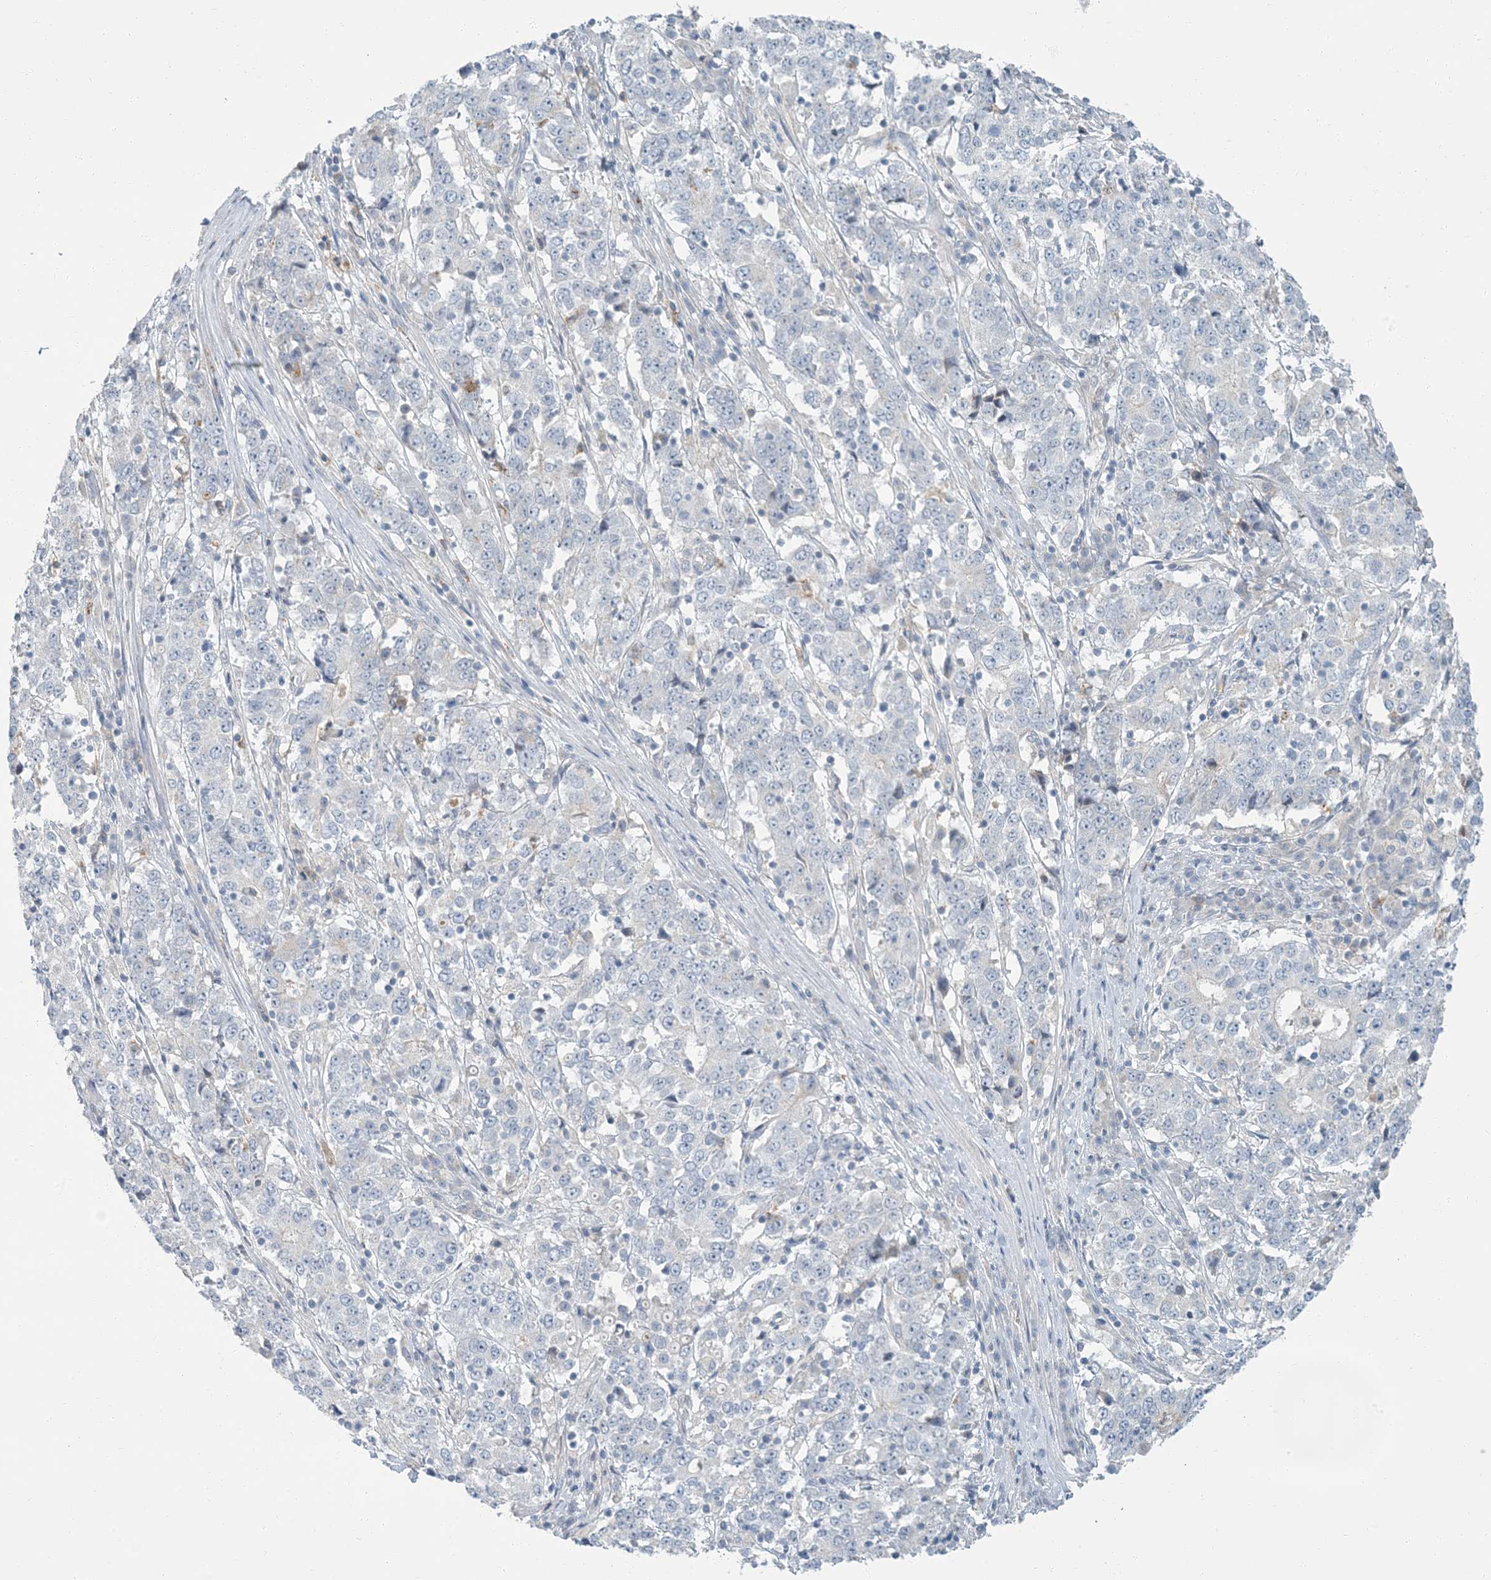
{"staining": {"intensity": "negative", "quantity": "none", "location": "none"}, "tissue": "stomach cancer", "cell_type": "Tumor cells", "image_type": "cancer", "snomed": [{"axis": "morphology", "description": "Adenocarcinoma, NOS"}, {"axis": "topography", "description": "Stomach"}], "caption": "The immunohistochemistry photomicrograph has no significant expression in tumor cells of stomach adenocarcinoma tissue.", "gene": "EPHA4", "patient": {"sex": "male", "age": 59}}